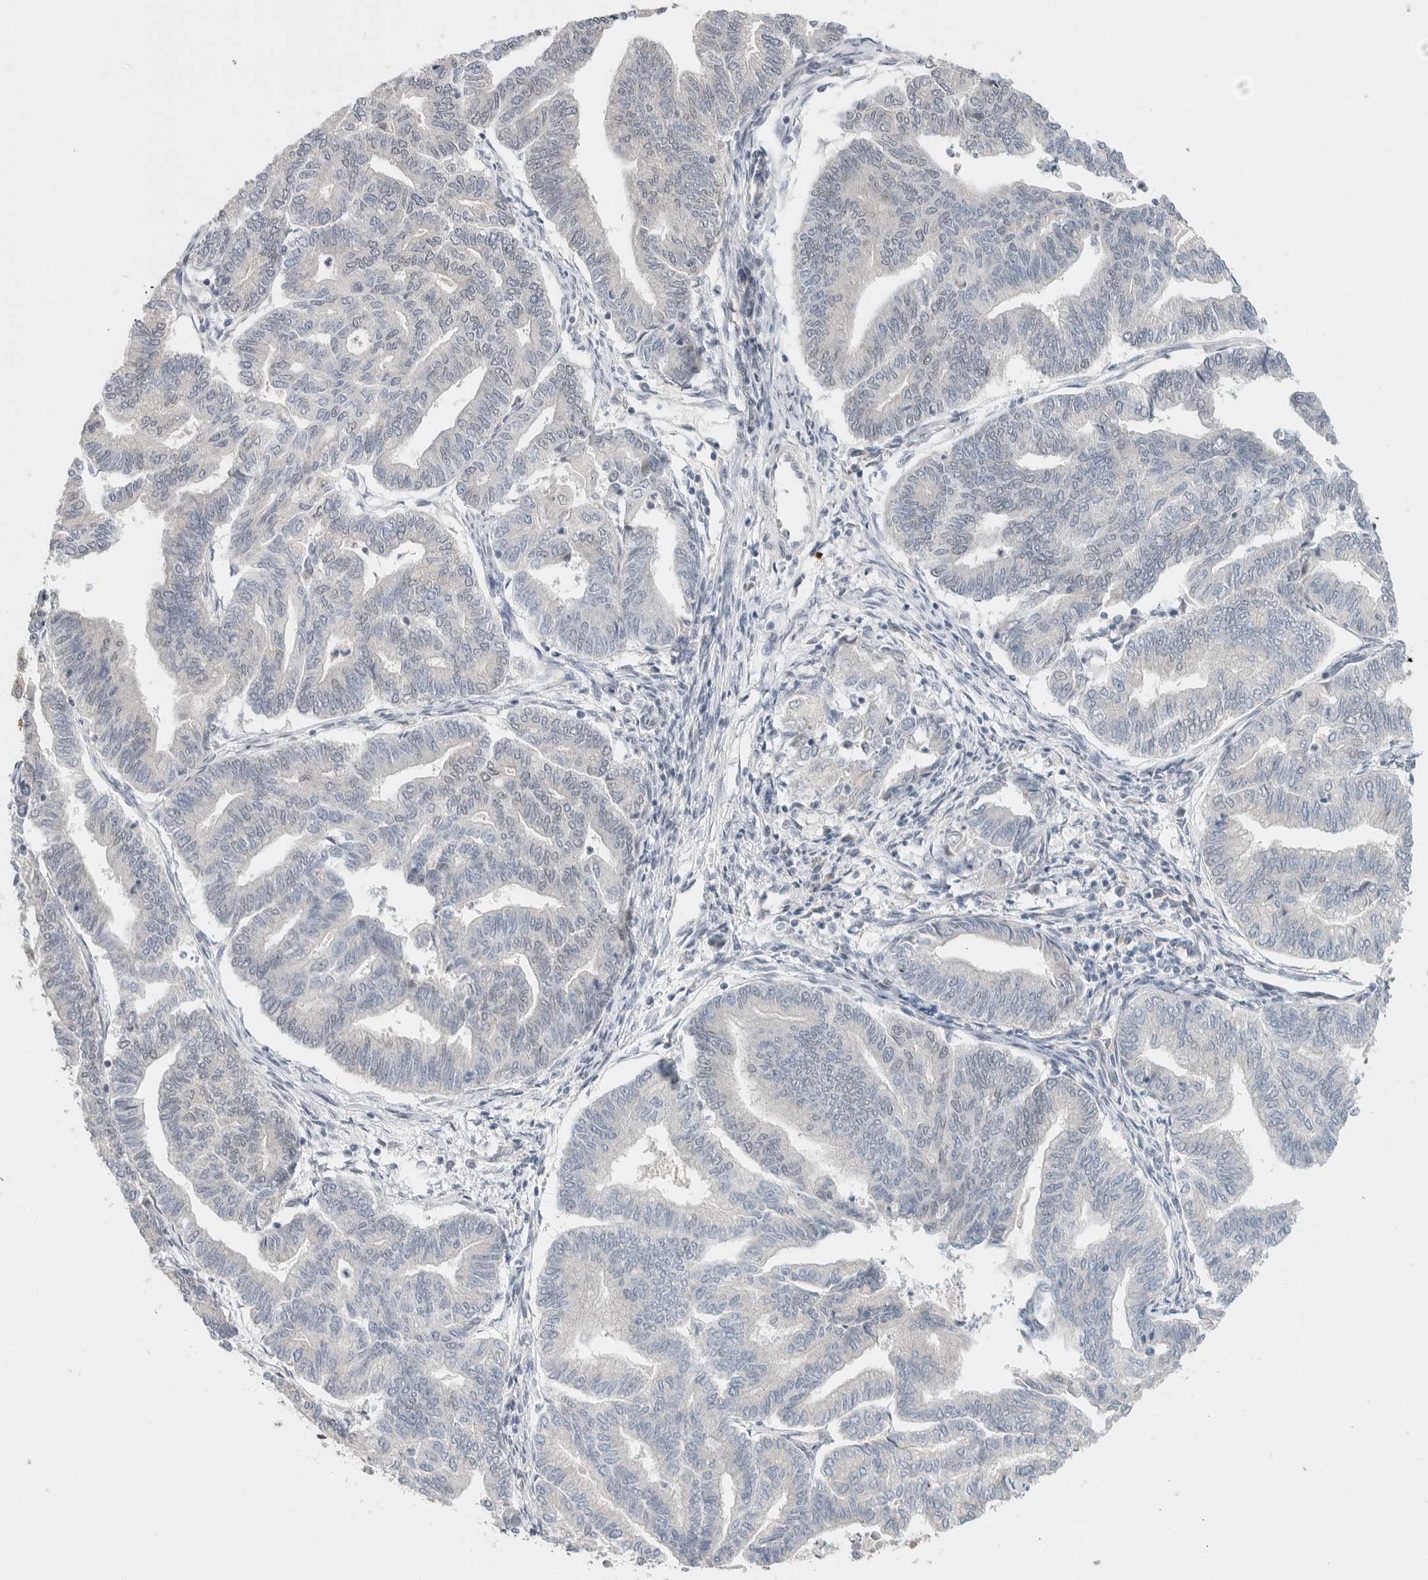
{"staining": {"intensity": "negative", "quantity": "none", "location": "none"}, "tissue": "endometrial cancer", "cell_type": "Tumor cells", "image_type": "cancer", "snomed": [{"axis": "morphology", "description": "Adenocarcinoma, NOS"}, {"axis": "topography", "description": "Endometrium"}], "caption": "IHC of human adenocarcinoma (endometrial) displays no expression in tumor cells. (DAB (3,3'-diaminobenzidine) immunohistochemistry with hematoxylin counter stain).", "gene": "CRAT", "patient": {"sex": "female", "age": 79}}